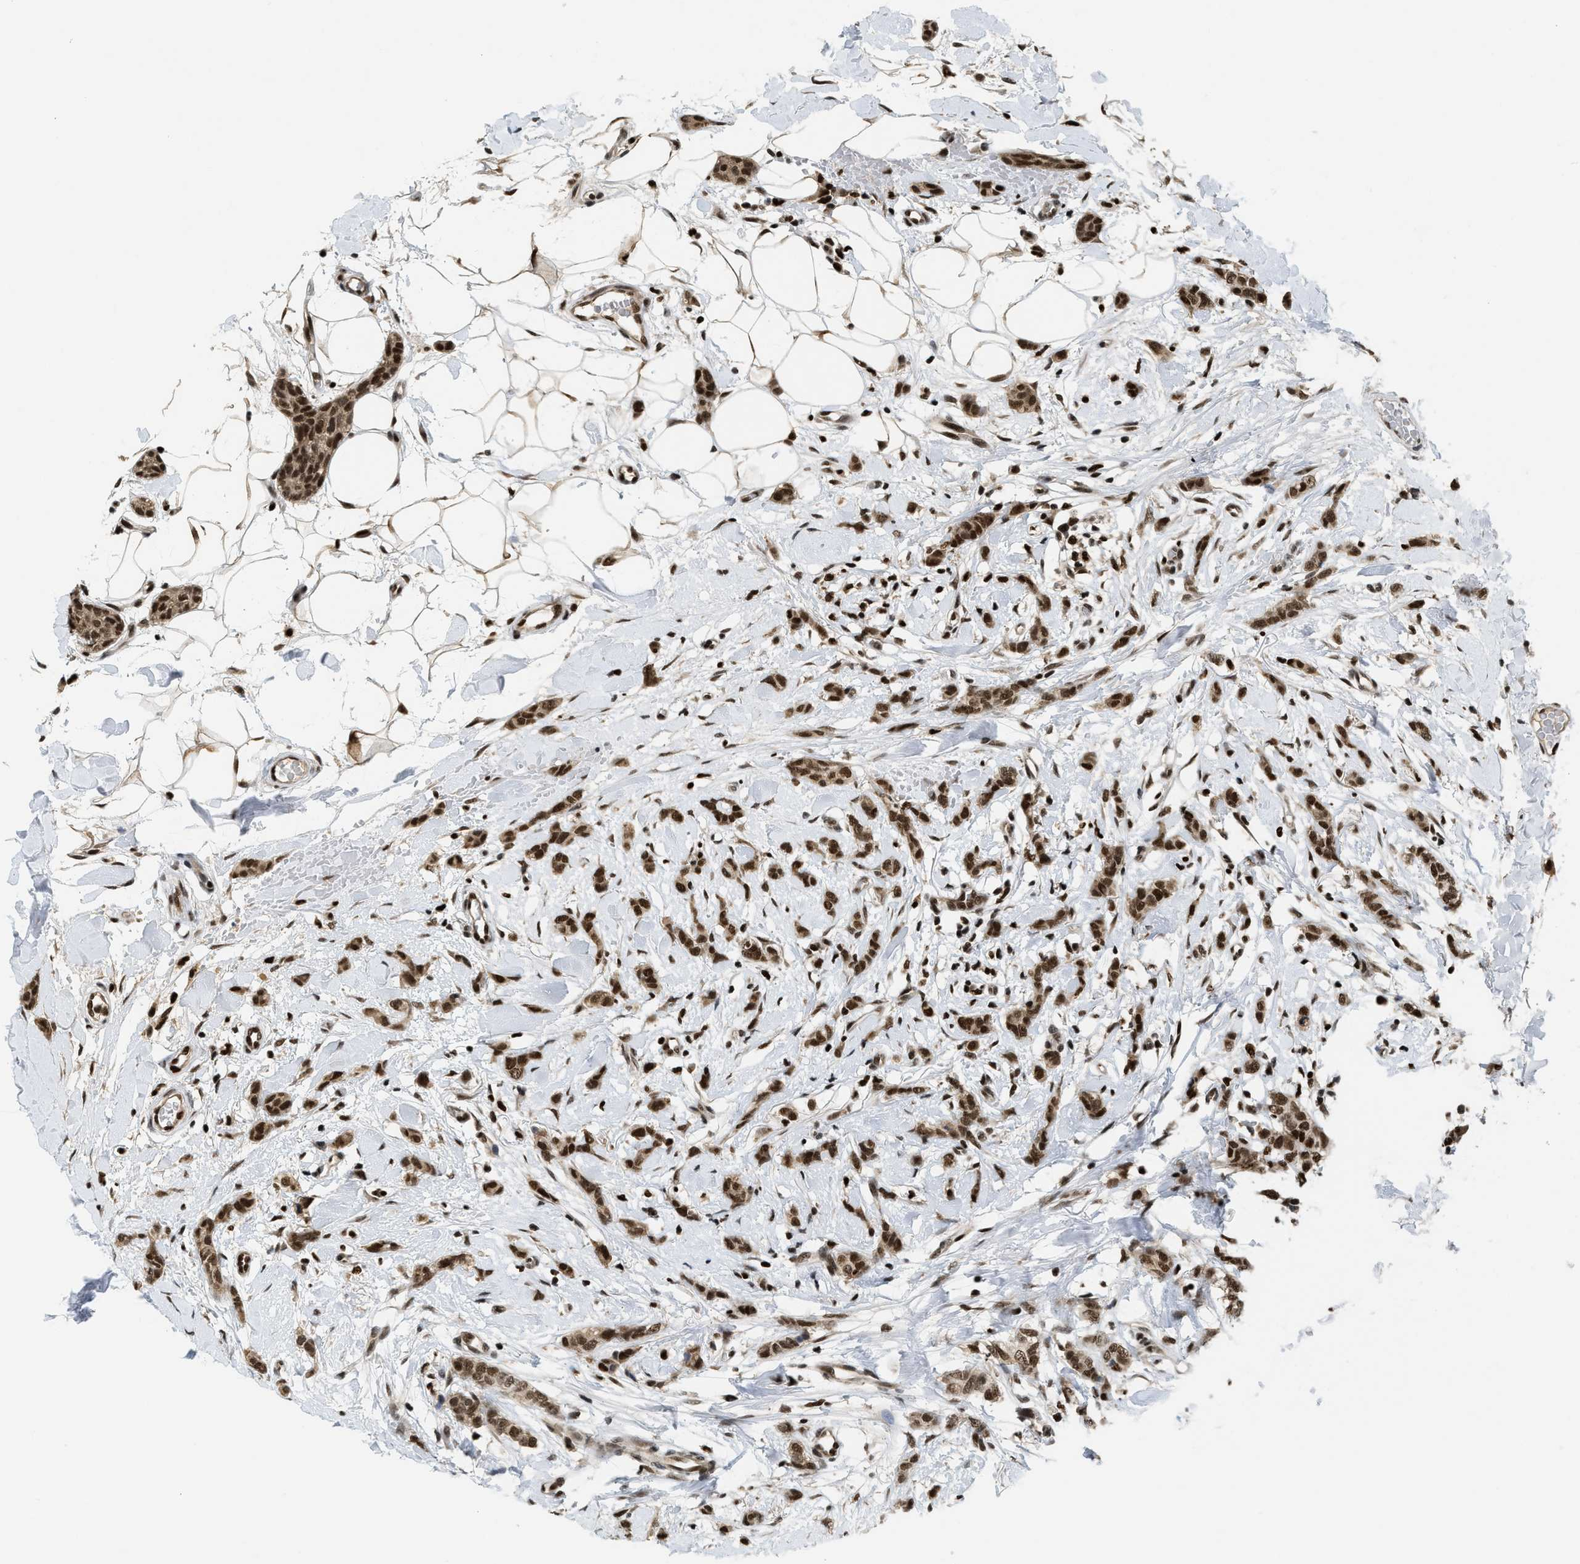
{"staining": {"intensity": "strong", "quantity": ">75%", "location": "nuclear"}, "tissue": "breast cancer", "cell_type": "Tumor cells", "image_type": "cancer", "snomed": [{"axis": "morphology", "description": "Lobular carcinoma"}, {"axis": "topography", "description": "Skin"}, {"axis": "topography", "description": "Breast"}], "caption": "Breast lobular carcinoma stained with a brown dye displays strong nuclear positive staining in approximately >75% of tumor cells.", "gene": "RFX5", "patient": {"sex": "female", "age": 46}}